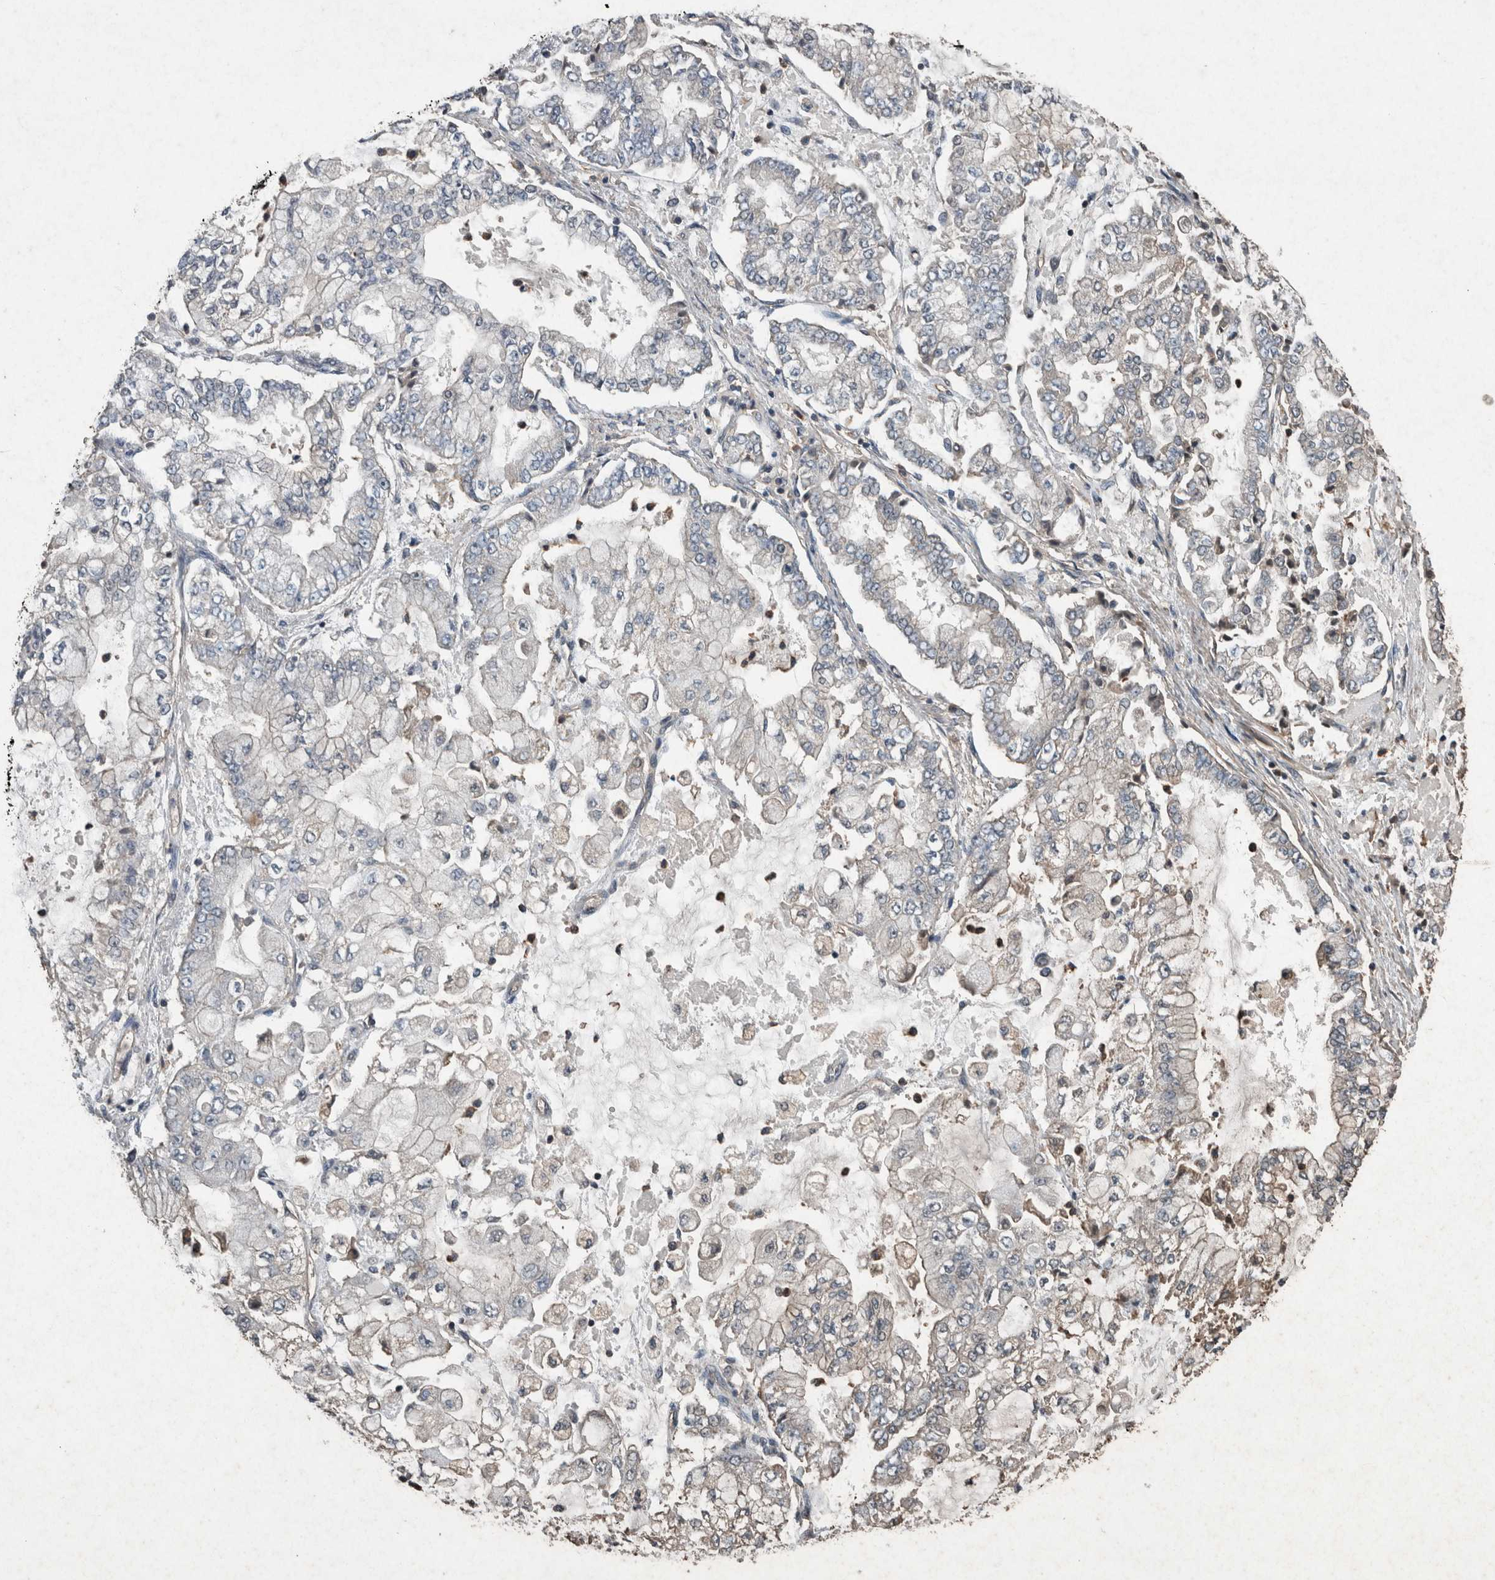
{"staining": {"intensity": "negative", "quantity": "none", "location": "none"}, "tissue": "stomach cancer", "cell_type": "Tumor cells", "image_type": "cancer", "snomed": [{"axis": "morphology", "description": "Adenocarcinoma, NOS"}, {"axis": "topography", "description": "Stomach"}], "caption": "Tumor cells show no significant protein positivity in stomach adenocarcinoma.", "gene": "FGFRL1", "patient": {"sex": "male", "age": 76}}